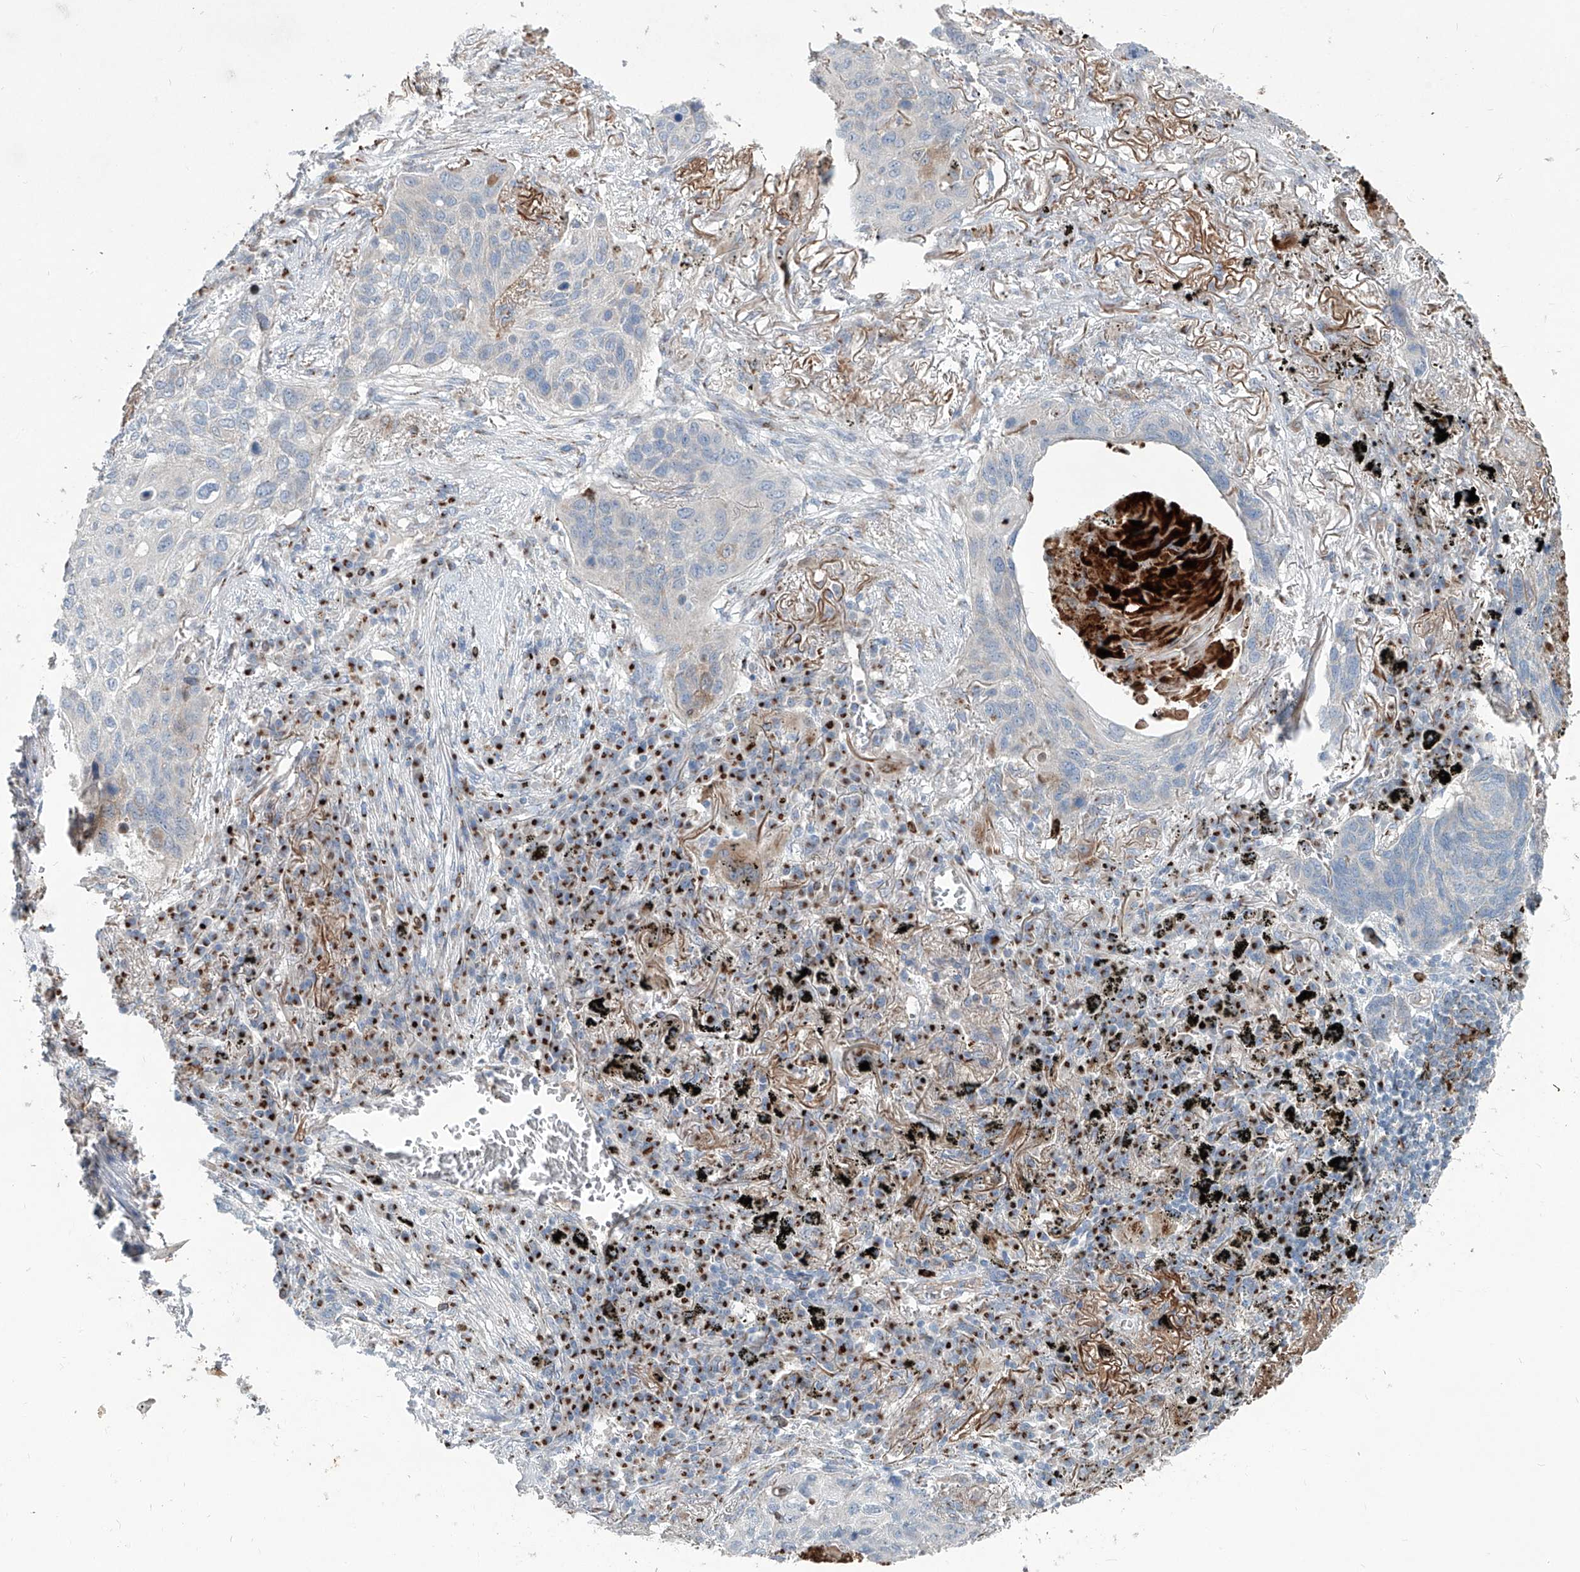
{"staining": {"intensity": "negative", "quantity": "none", "location": "none"}, "tissue": "lung cancer", "cell_type": "Tumor cells", "image_type": "cancer", "snomed": [{"axis": "morphology", "description": "Squamous cell carcinoma, NOS"}, {"axis": "topography", "description": "Lung"}], "caption": "Immunohistochemistry (IHC) image of neoplastic tissue: human lung squamous cell carcinoma stained with DAB displays no significant protein staining in tumor cells.", "gene": "CDH5", "patient": {"sex": "female", "age": 63}}